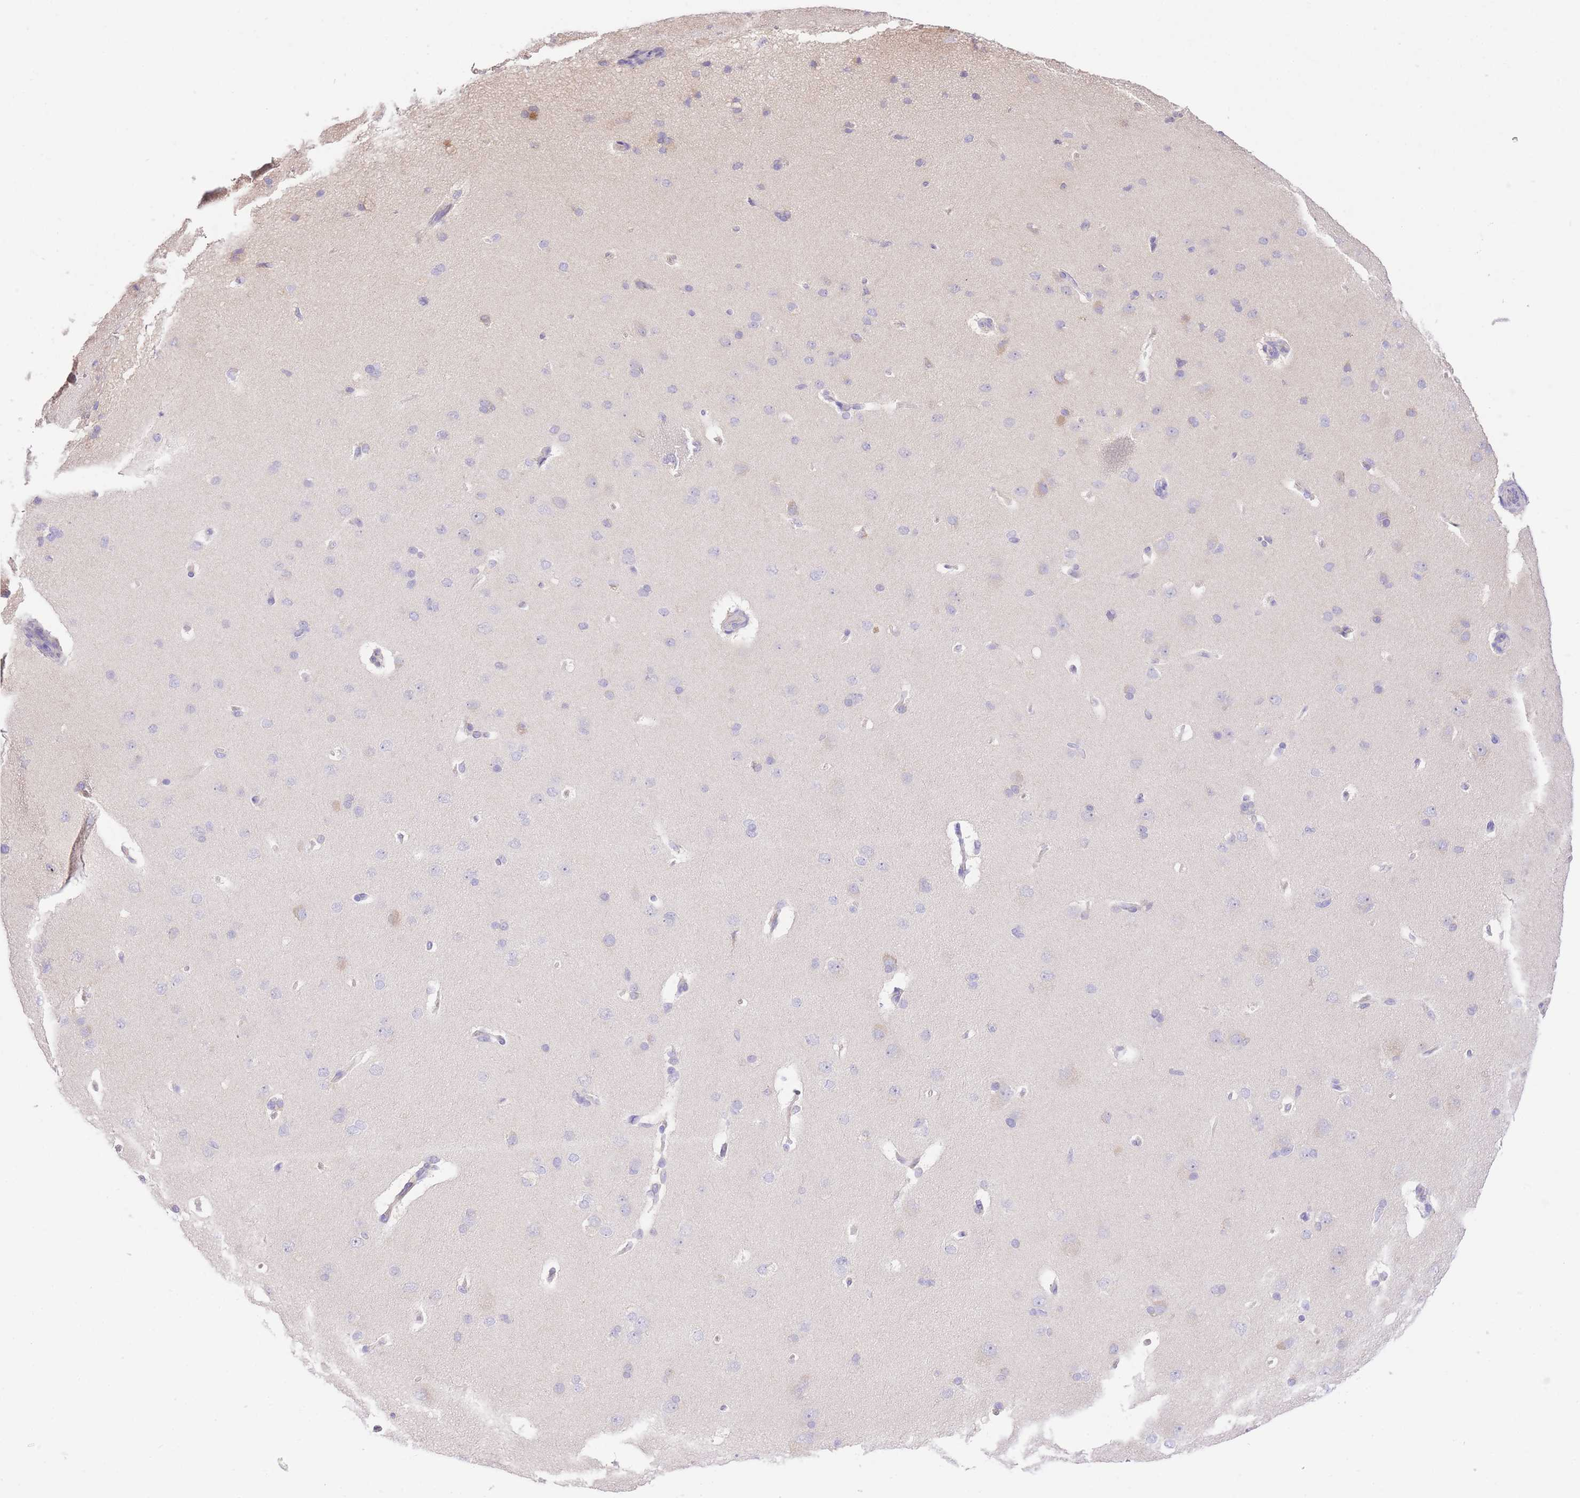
{"staining": {"intensity": "negative", "quantity": "none", "location": "none"}, "tissue": "cerebral cortex", "cell_type": "Endothelial cells", "image_type": "normal", "snomed": [{"axis": "morphology", "description": "Normal tissue, NOS"}, {"axis": "topography", "description": "Cerebral cortex"}], "caption": "Immunohistochemical staining of benign human cerebral cortex displays no significant expression in endothelial cells.", "gene": "LIPH", "patient": {"sex": "male", "age": 62}}